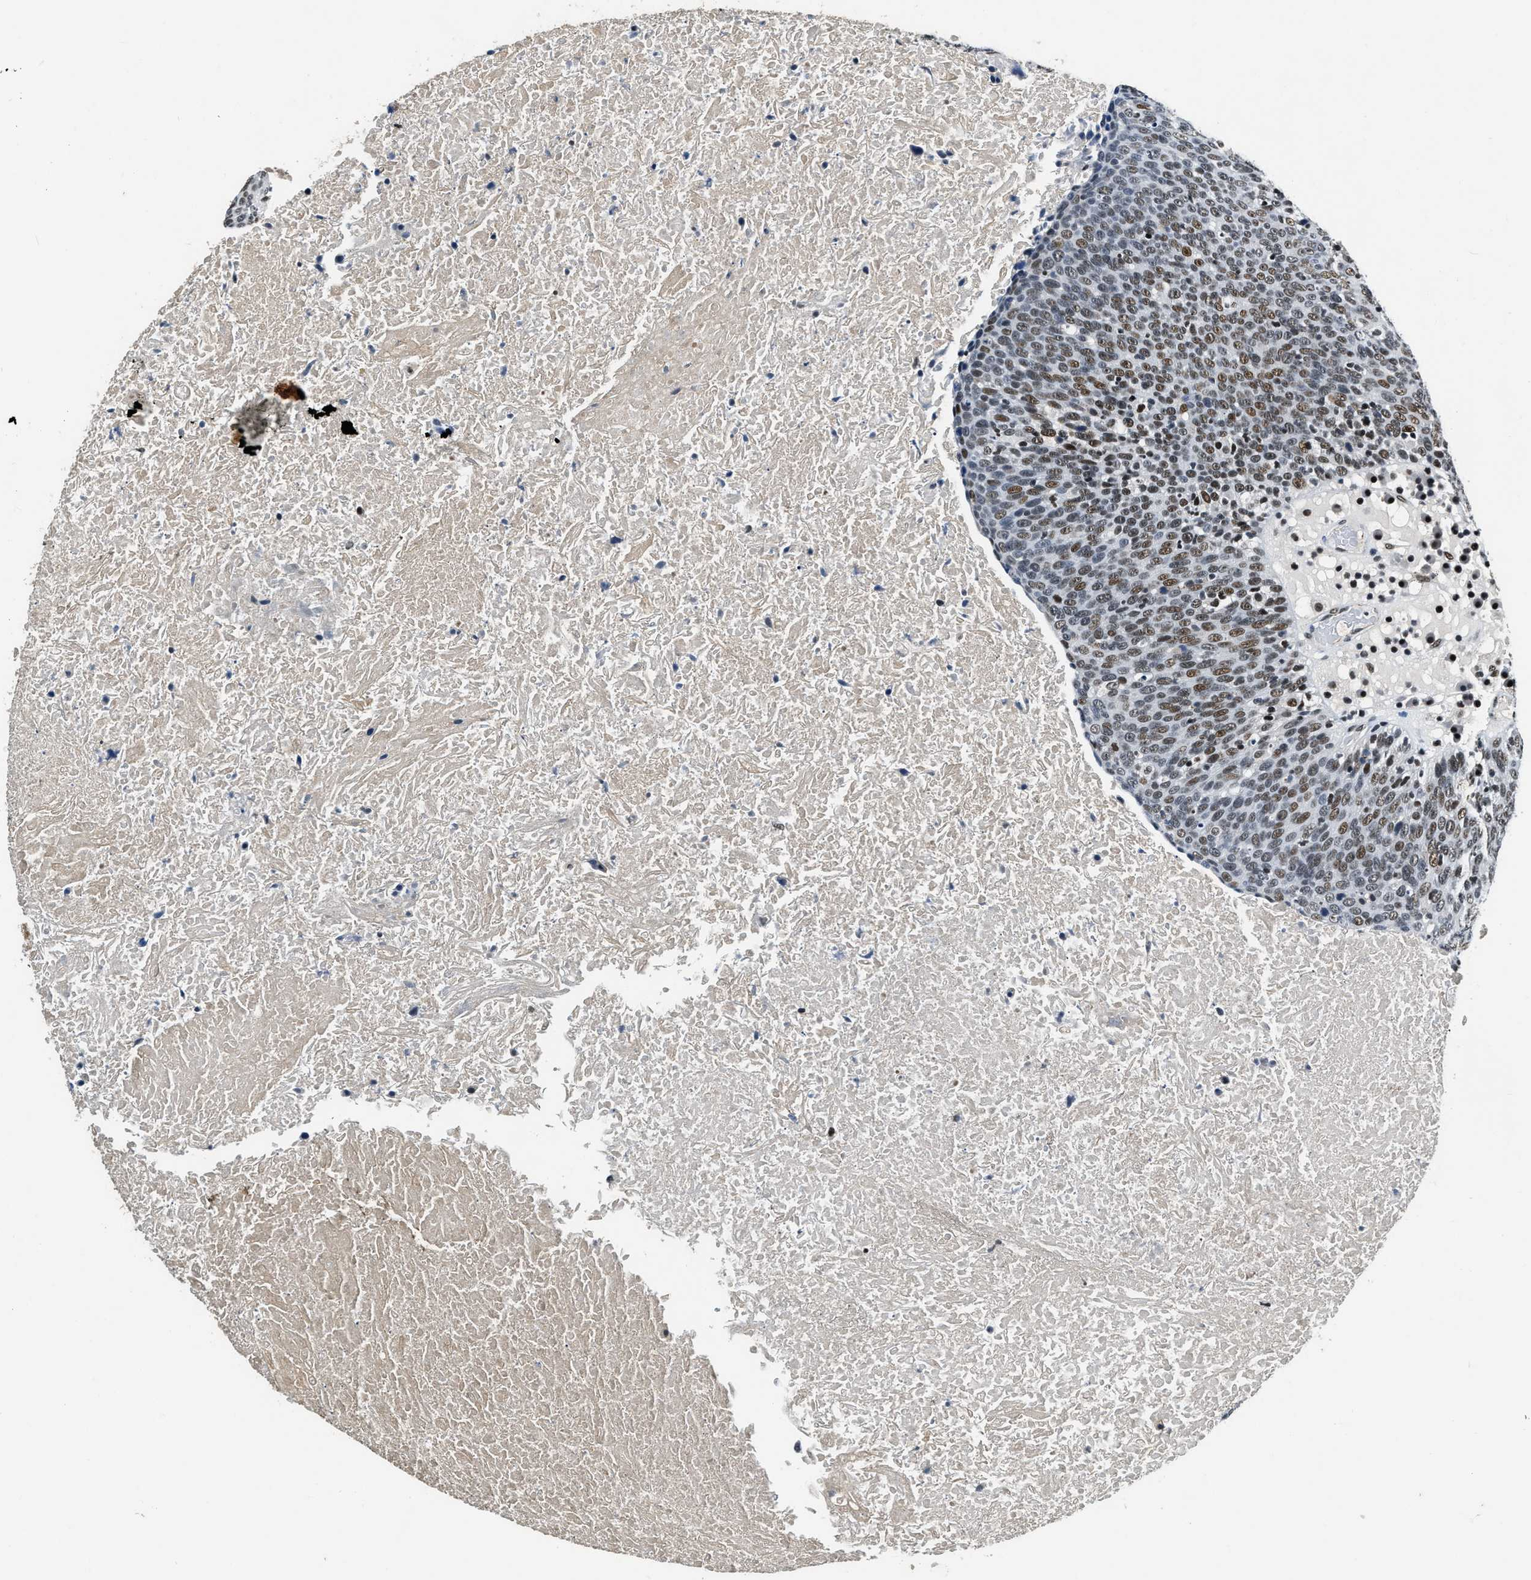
{"staining": {"intensity": "moderate", "quantity": ">75%", "location": "nuclear"}, "tissue": "head and neck cancer", "cell_type": "Tumor cells", "image_type": "cancer", "snomed": [{"axis": "morphology", "description": "Squamous cell carcinoma, NOS"}, {"axis": "morphology", "description": "Squamous cell carcinoma, metastatic, NOS"}, {"axis": "topography", "description": "Lymph node"}, {"axis": "topography", "description": "Head-Neck"}], "caption": "Protein positivity by immunohistochemistry (IHC) displays moderate nuclear expression in about >75% of tumor cells in head and neck cancer (metastatic squamous cell carcinoma).", "gene": "CCNE1", "patient": {"sex": "male", "age": 62}}